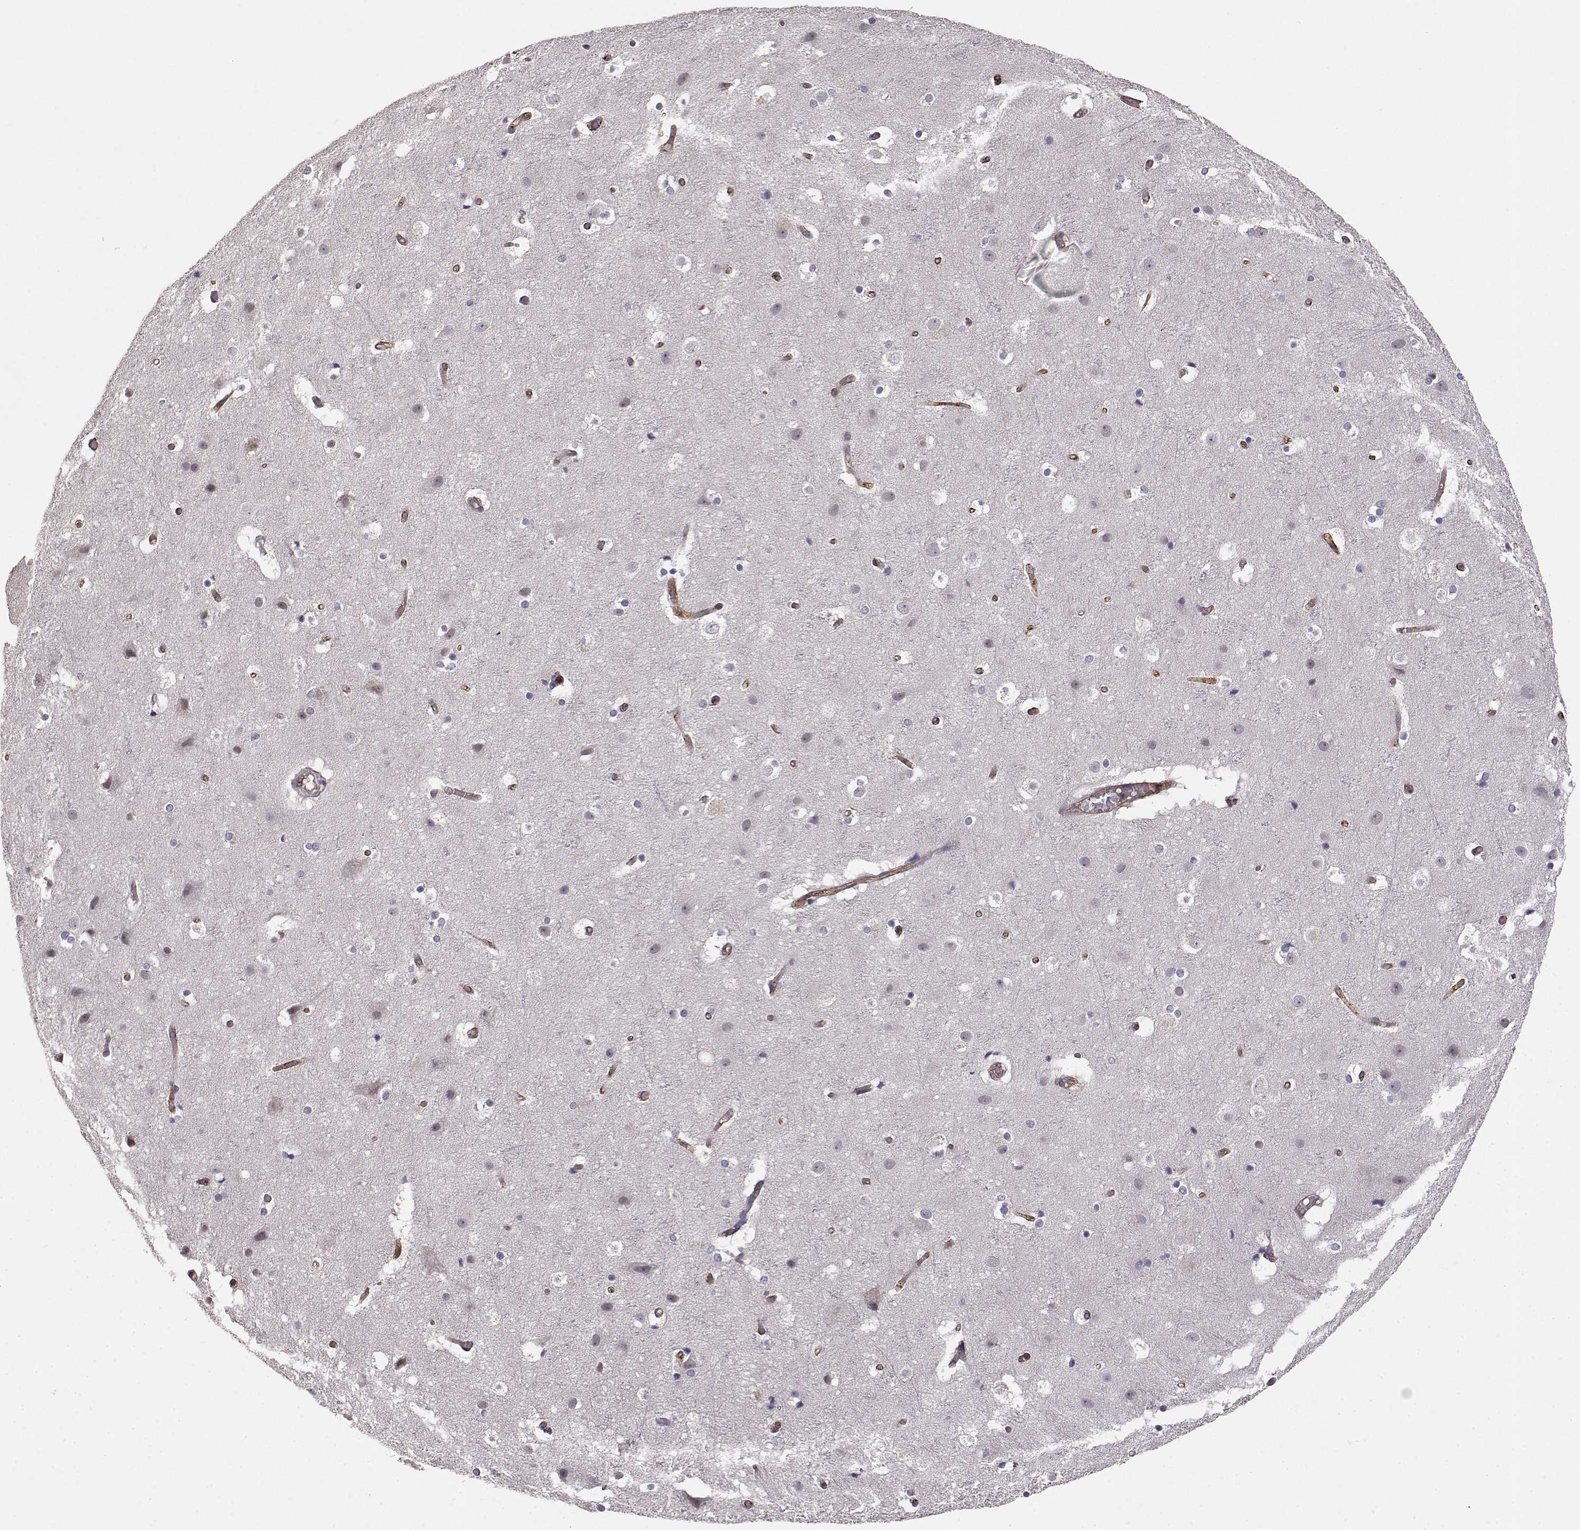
{"staining": {"intensity": "moderate", "quantity": "<25%", "location": "cytoplasmic/membranous"}, "tissue": "cerebral cortex", "cell_type": "Endothelial cells", "image_type": "normal", "snomed": [{"axis": "morphology", "description": "Normal tissue, NOS"}, {"axis": "topography", "description": "Cerebral cortex"}], "caption": "Immunohistochemical staining of normal human cerebral cortex exhibits low levels of moderate cytoplasmic/membranous expression in approximately <25% of endothelial cells.", "gene": "IFITM1", "patient": {"sex": "female", "age": 52}}